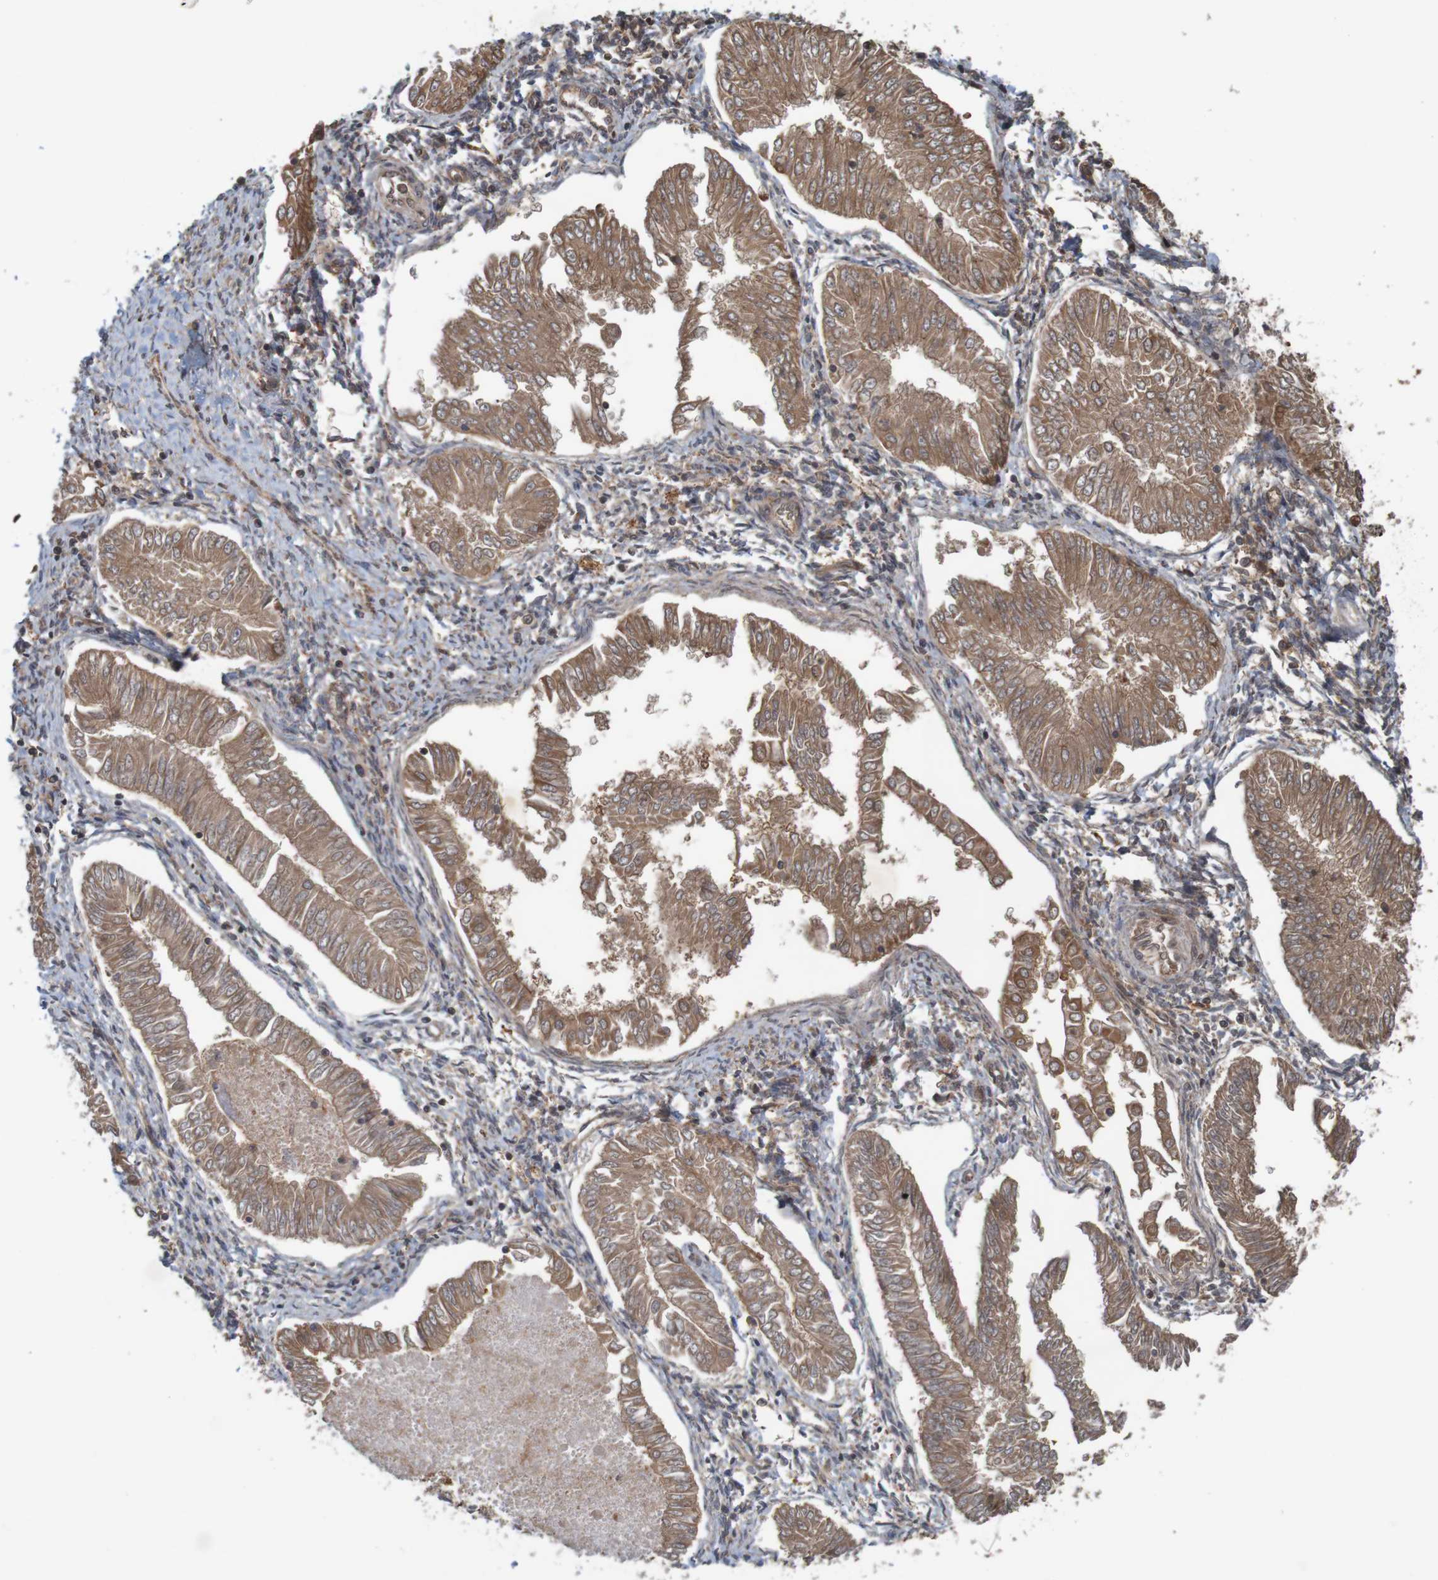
{"staining": {"intensity": "moderate", "quantity": ">75%", "location": "cytoplasmic/membranous"}, "tissue": "endometrial cancer", "cell_type": "Tumor cells", "image_type": "cancer", "snomed": [{"axis": "morphology", "description": "Adenocarcinoma, NOS"}, {"axis": "topography", "description": "Endometrium"}], "caption": "High-power microscopy captured an IHC micrograph of adenocarcinoma (endometrial), revealing moderate cytoplasmic/membranous staining in approximately >75% of tumor cells. (brown staining indicates protein expression, while blue staining denotes nuclei).", "gene": "ARHGEF11", "patient": {"sex": "female", "age": 53}}